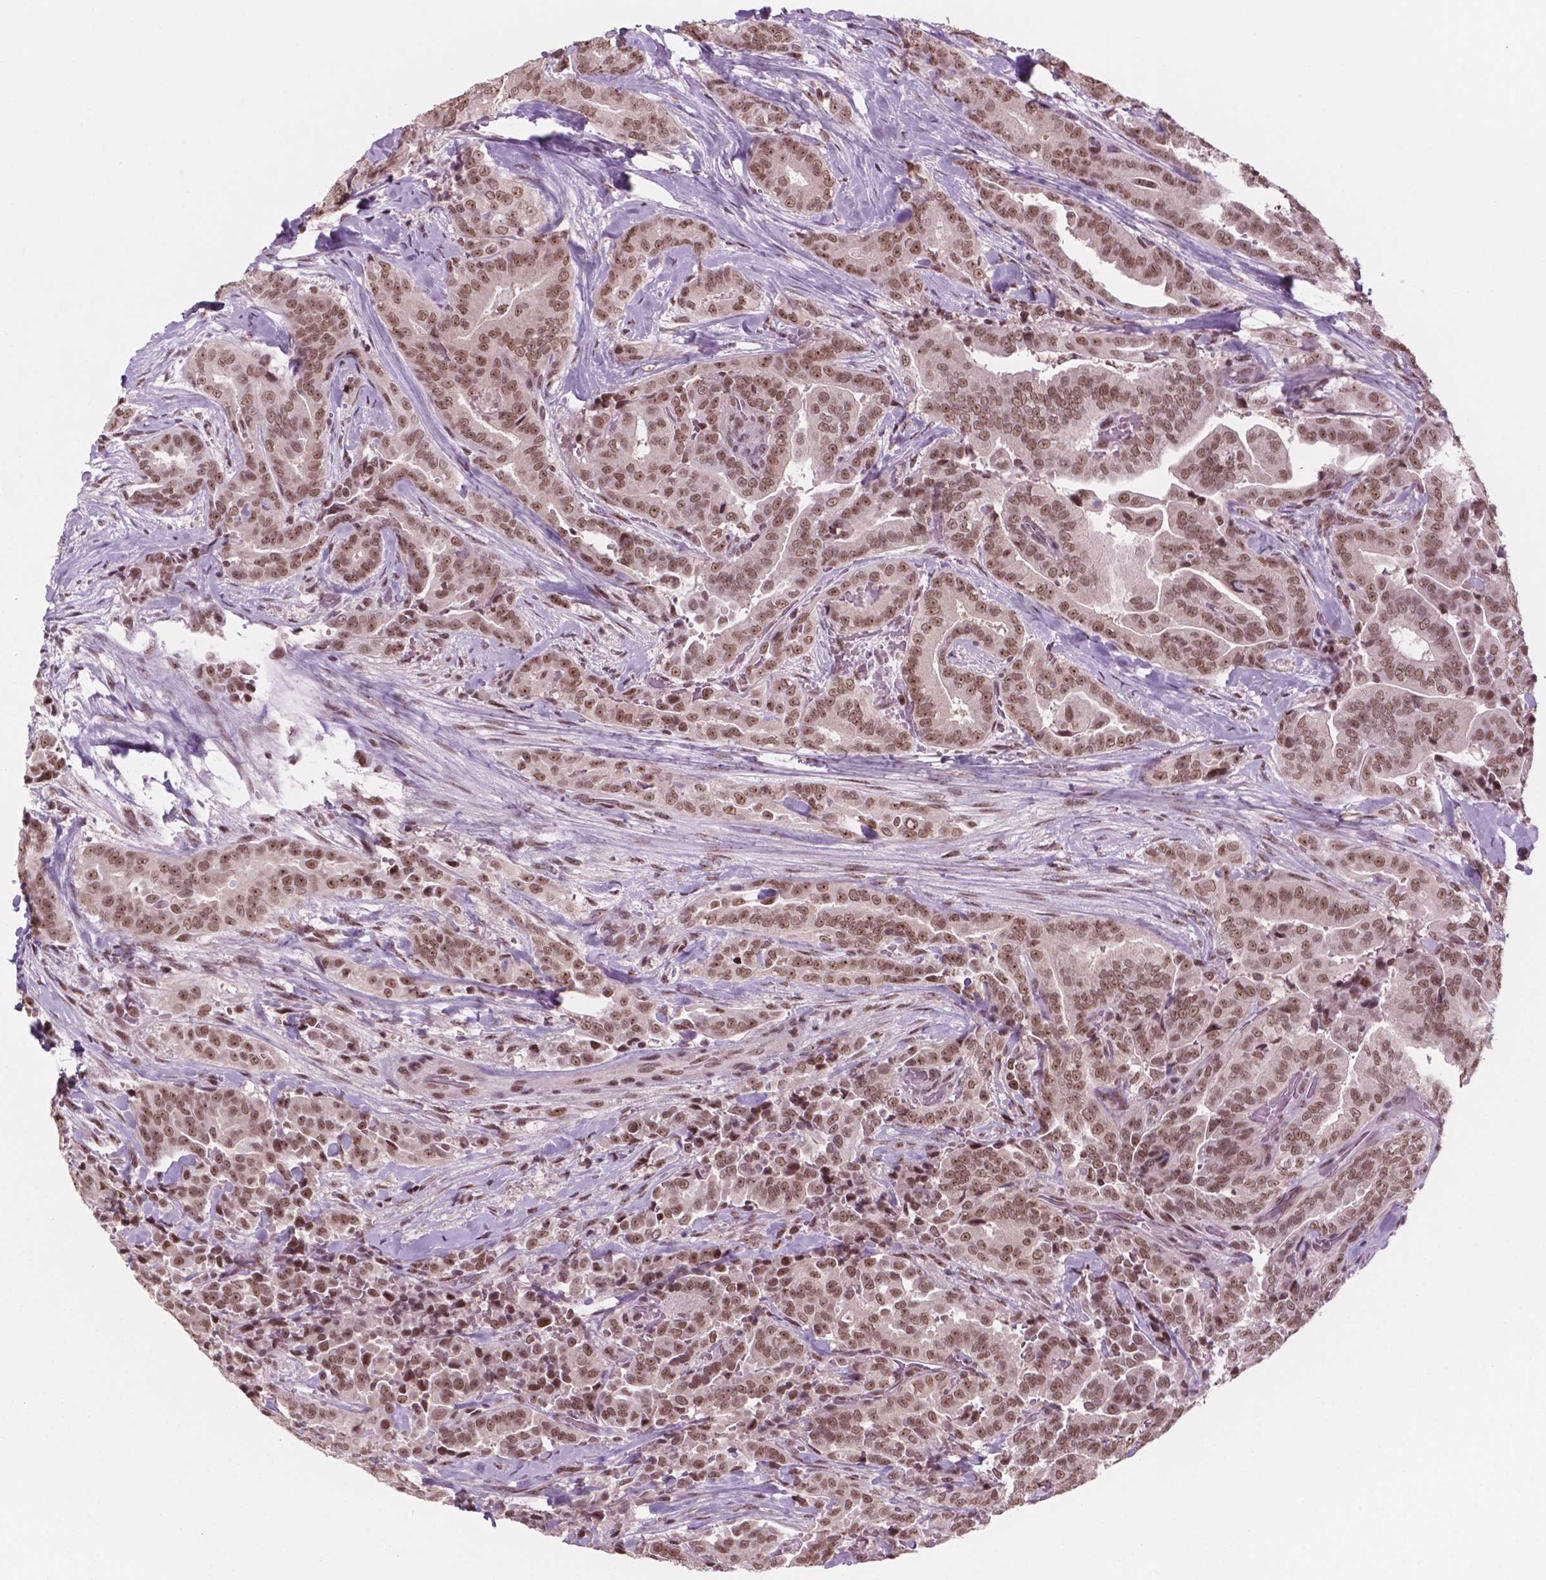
{"staining": {"intensity": "moderate", "quantity": ">75%", "location": "nuclear"}, "tissue": "thyroid cancer", "cell_type": "Tumor cells", "image_type": "cancer", "snomed": [{"axis": "morphology", "description": "Papillary adenocarcinoma, NOS"}, {"axis": "topography", "description": "Thyroid gland"}], "caption": "Tumor cells display medium levels of moderate nuclear positivity in about >75% of cells in human thyroid cancer (papillary adenocarcinoma).", "gene": "POLR2E", "patient": {"sex": "male", "age": 61}}